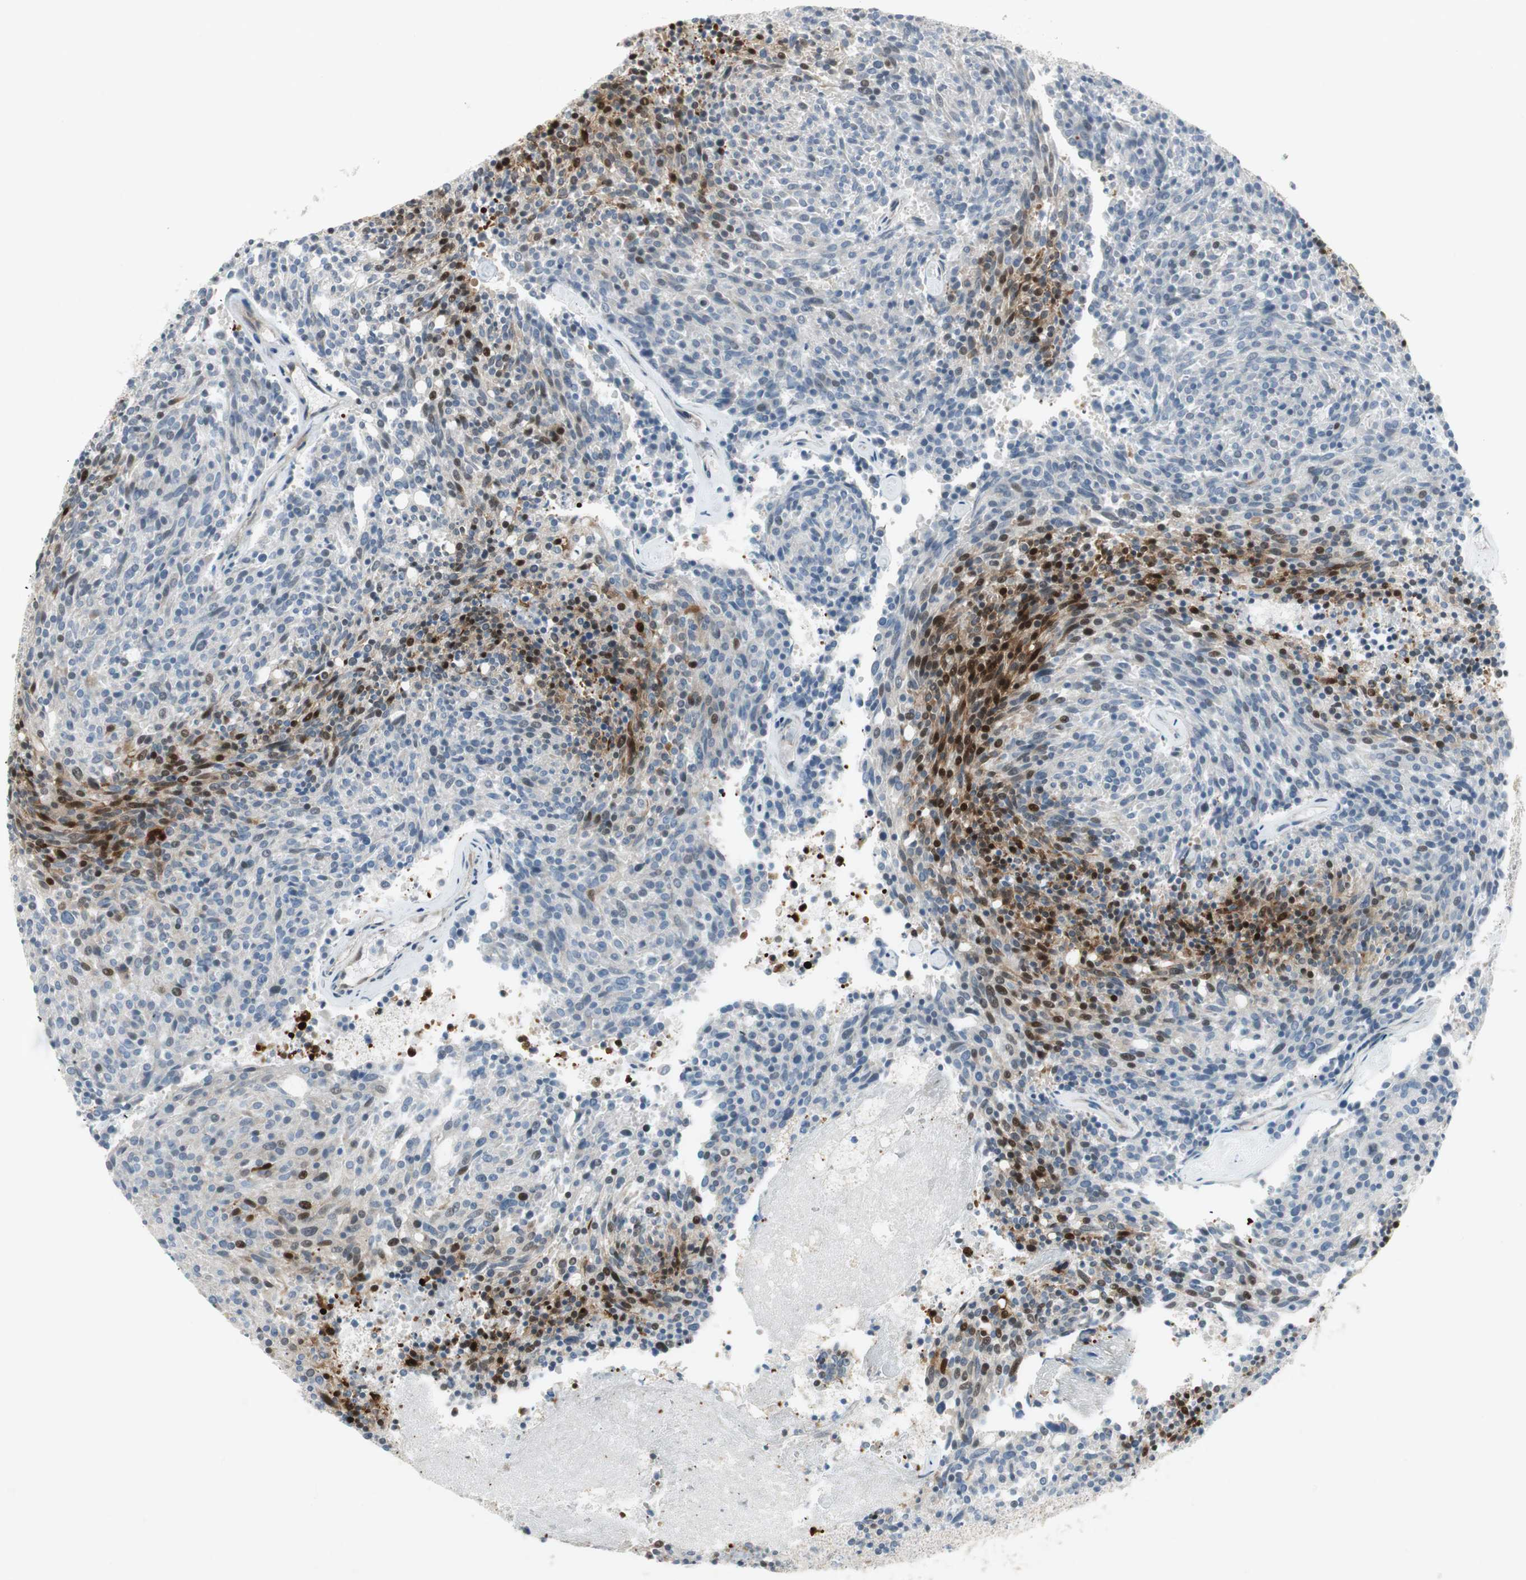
{"staining": {"intensity": "strong", "quantity": "25%-75%", "location": "nuclear"}, "tissue": "carcinoid", "cell_type": "Tumor cells", "image_type": "cancer", "snomed": [{"axis": "morphology", "description": "Carcinoid, malignant, NOS"}, {"axis": "topography", "description": "Pancreas"}], "caption": "DAB (3,3'-diaminobenzidine) immunohistochemical staining of carcinoid demonstrates strong nuclear protein positivity in about 25%-75% of tumor cells. Nuclei are stained in blue.", "gene": "STON1-GTF2A1L", "patient": {"sex": "female", "age": 54}}